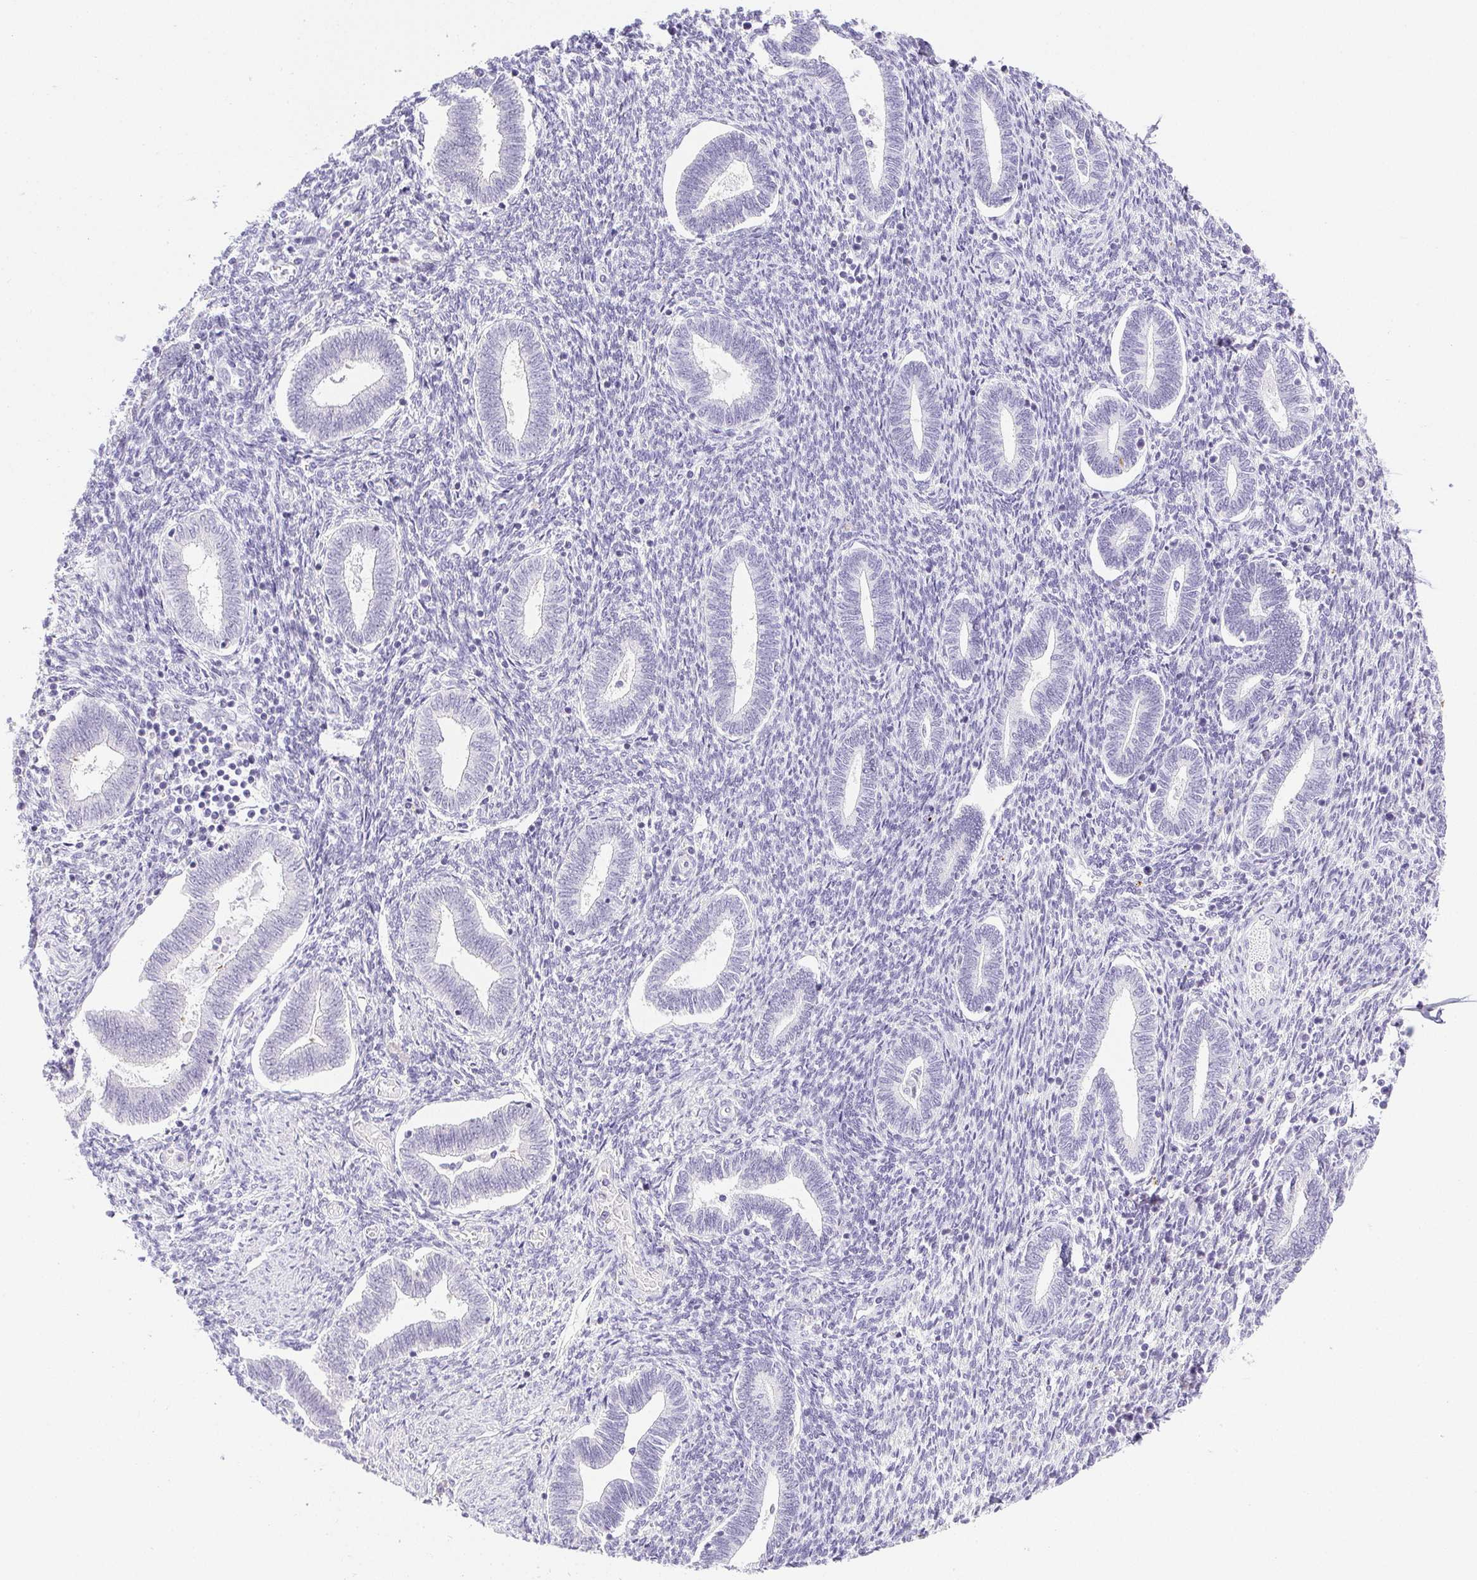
{"staining": {"intensity": "negative", "quantity": "none", "location": "none"}, "tissue": "endometrium", "cell_type": "Cells in endometrial stroma", "image_type": "normal", "snomed": [{"axis": "morphology", "description": "Normal tissue, NOS"}, {"axis": "topography", "description": "Endometrium"}], "caption": "This is an immunohistochemistry image of unremarkable human endometrium. There is no positivity in cells in endometrial stroma.", "gene": "PAPPA2", "patient": {"sex": "female", "age": 42}}